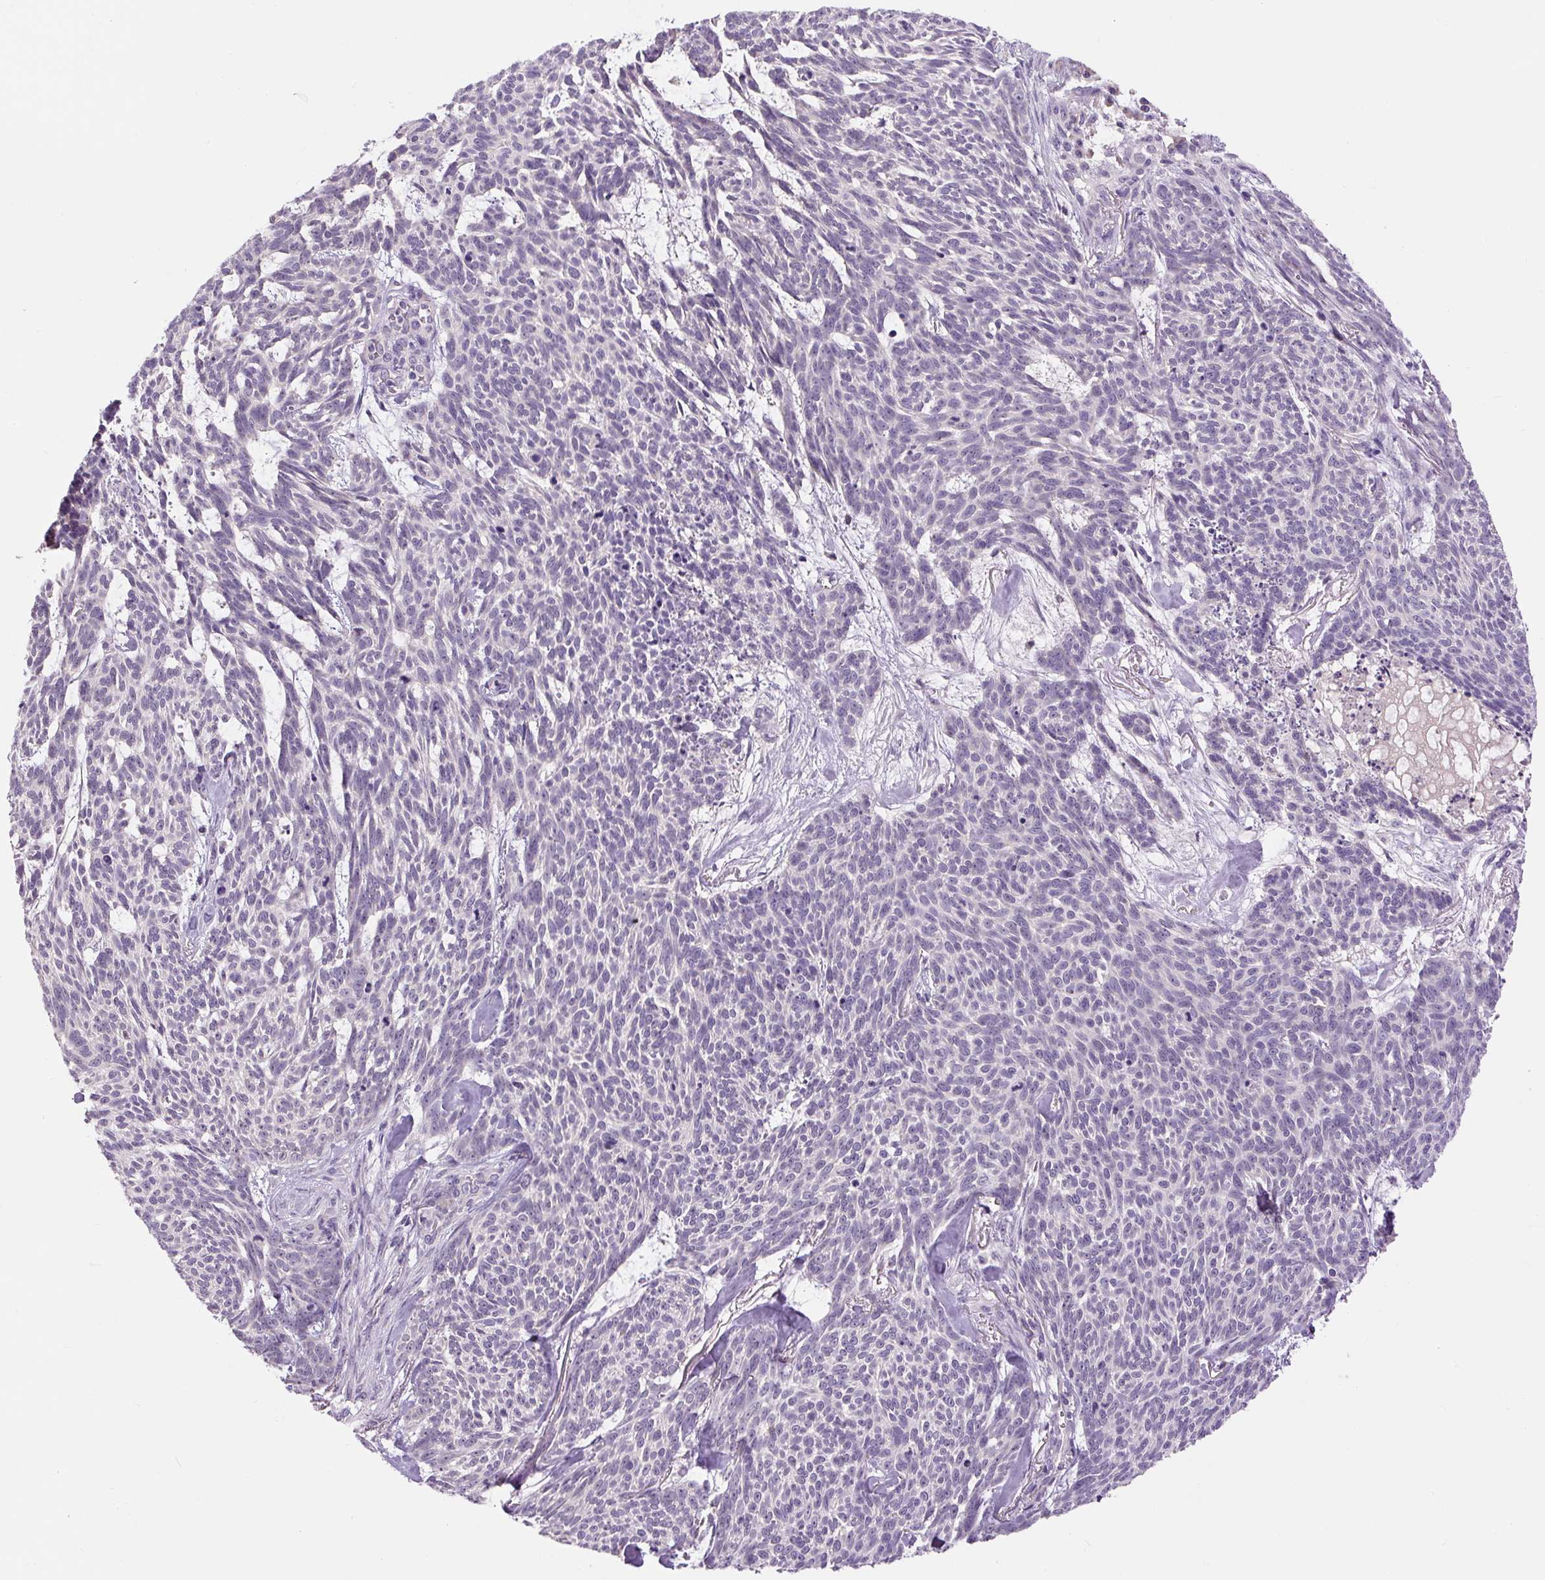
{"staining": {"intensity": "negative", "quantity": "none", "location": "none"}, "tissue": "skin cancer", "cell_type": "Tumor cells", "image_type": "cancer", "snomed": [{"axis": "morphology", "description": "Basal cell carcinoma"}, {"axis": "topography", "description": "Skin"}], "caption": "Histopathology image shows no significant protein staining in tumor cells of skin cancer (basal cell carcinoma). Nuclei are stained in blue.", "gene": "FABP7", "patient": {"sex": "female", "age": 93}}